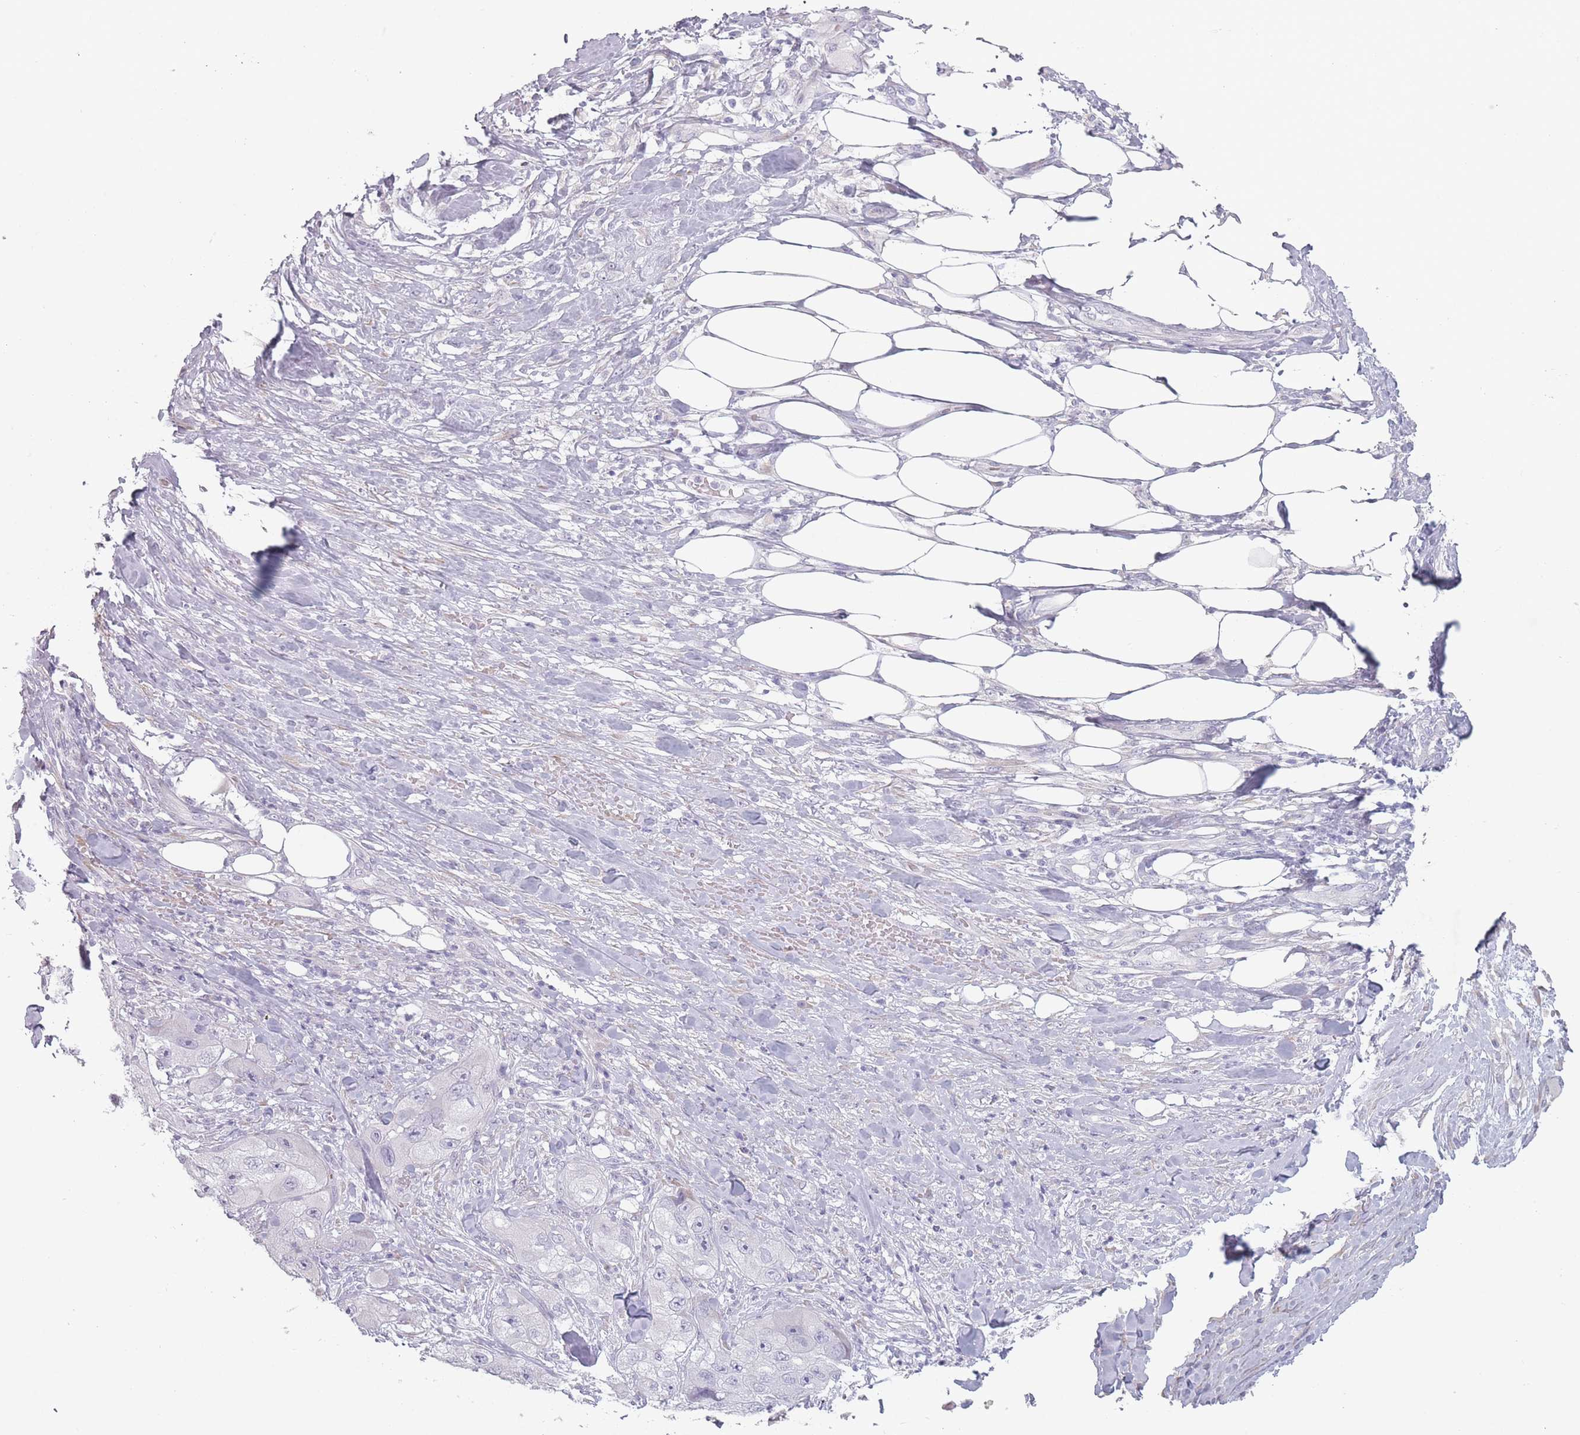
{"staining": {"intensity": "negative", "quantity": "none", "location": "none"}, "tissue": "skin cancer", "cell_type": "Tumor cells", "image_type": "cancer", "snomed": [{"axis": "morphology", "description": "Squamous cell carcinoma, NOS"}, {"axis": "topography", "description": "Skin"}, {"axis": "topography", "description": "Subcutis"}], "caption": "This is a histopathology image of immunohistochemistry staining of skin squamous cell carcinoma, which shows no staining in tumor cells.", "gene": "RASL10B", "patient": {"sex": "male", "age": 73}}